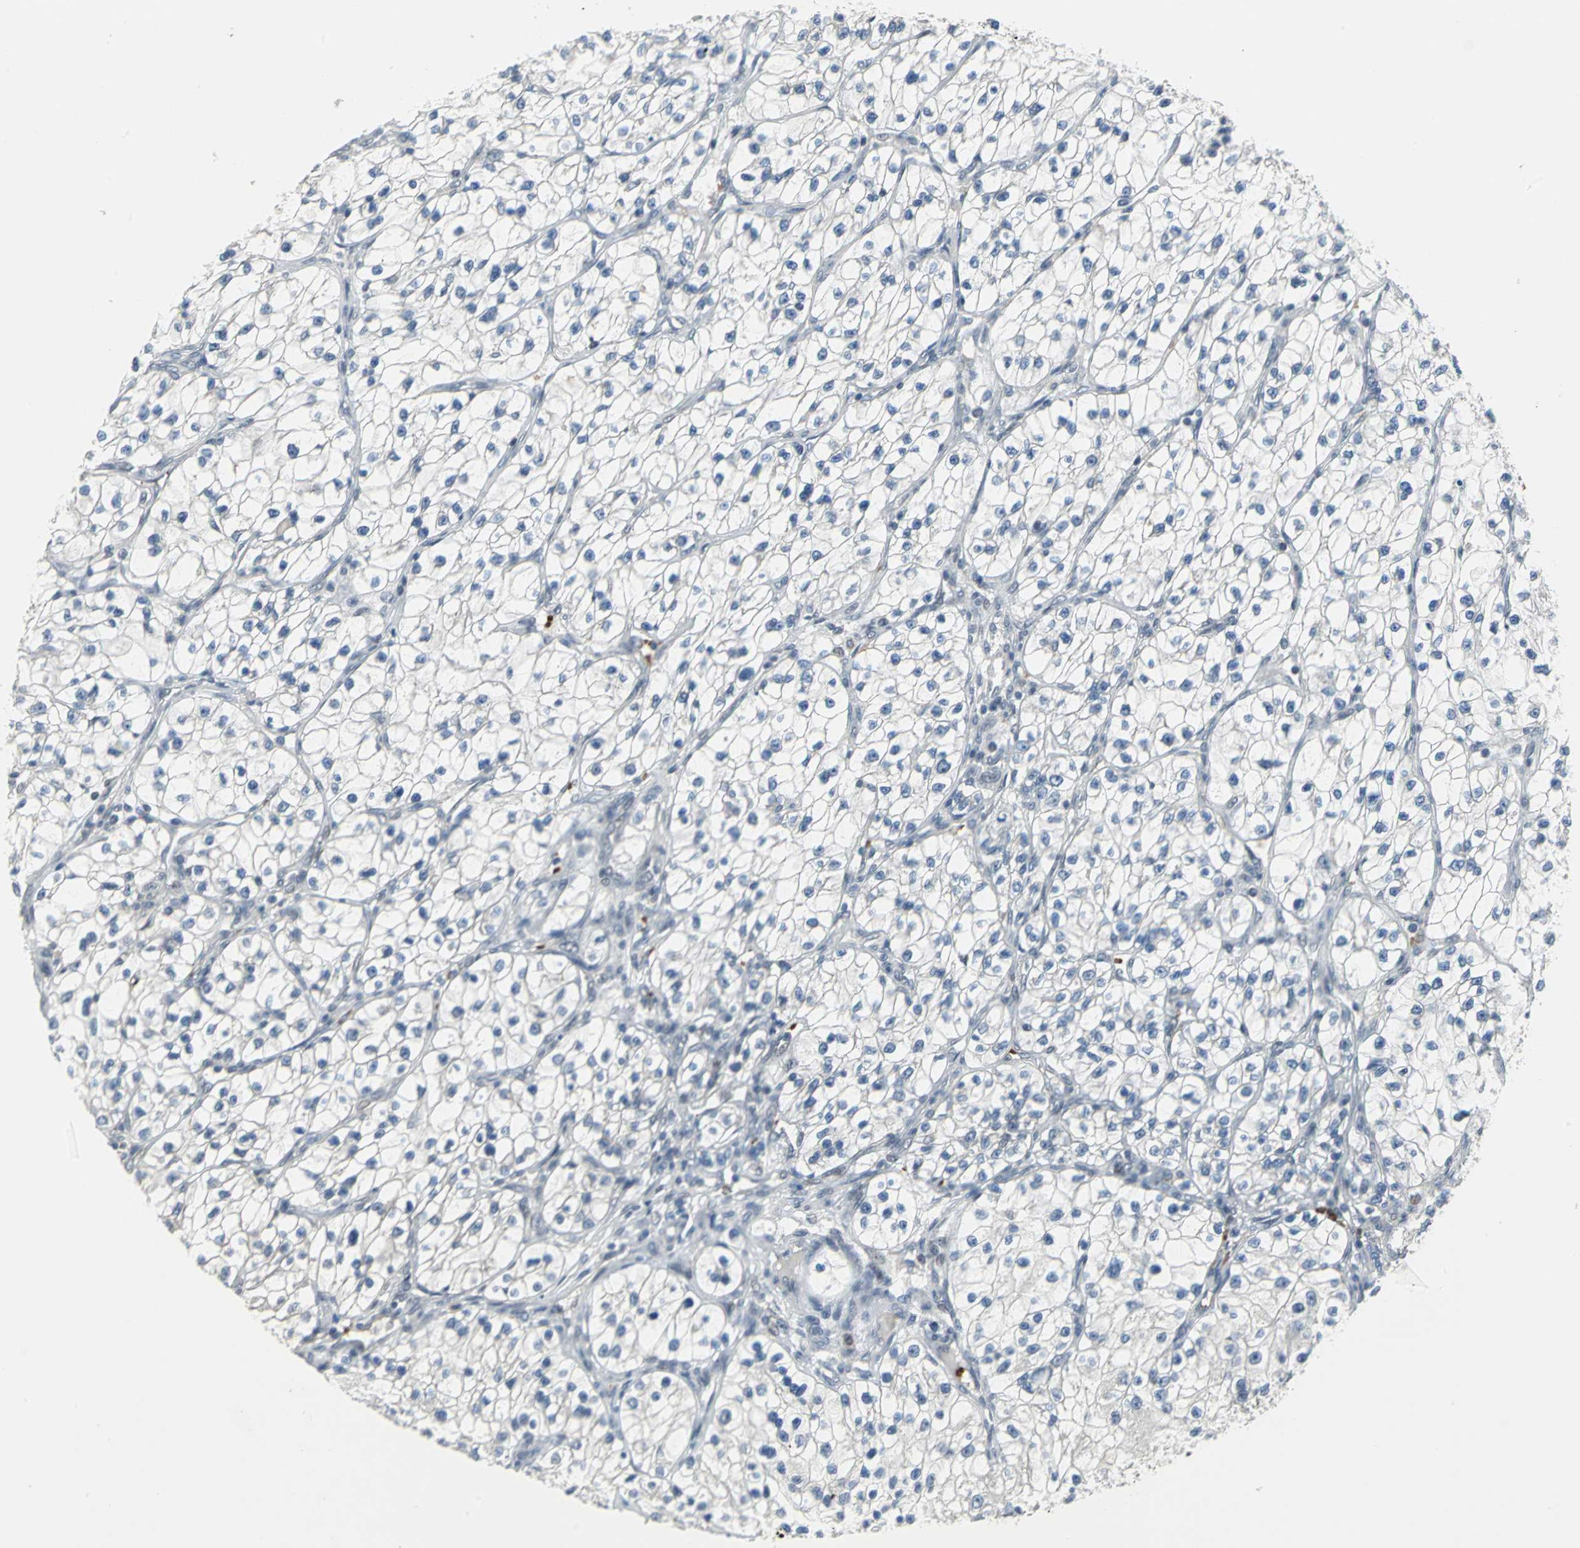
{"staining": {"intensity": "weak", "quantity": "25%-75%", "location": "nuclear"}, "tissue": "renal cancer", "cell_type": "Tumor cells", "image_type": "cancer", "snomed": [{"axis": "morphology", "description": "Adenocarcinoma, NOS"}, {"axis": "topography", "description": "Kidney"}], "caption": "An immunohistochemistry histopathology image of neoplastic tissue is shown. Protein staining in brown labels weak nuclear positivity in renal cancer (adenocarcinoma) within tumor cells.", "gene": "GLI3", "patient": {"sex": "female", "age": 57}}